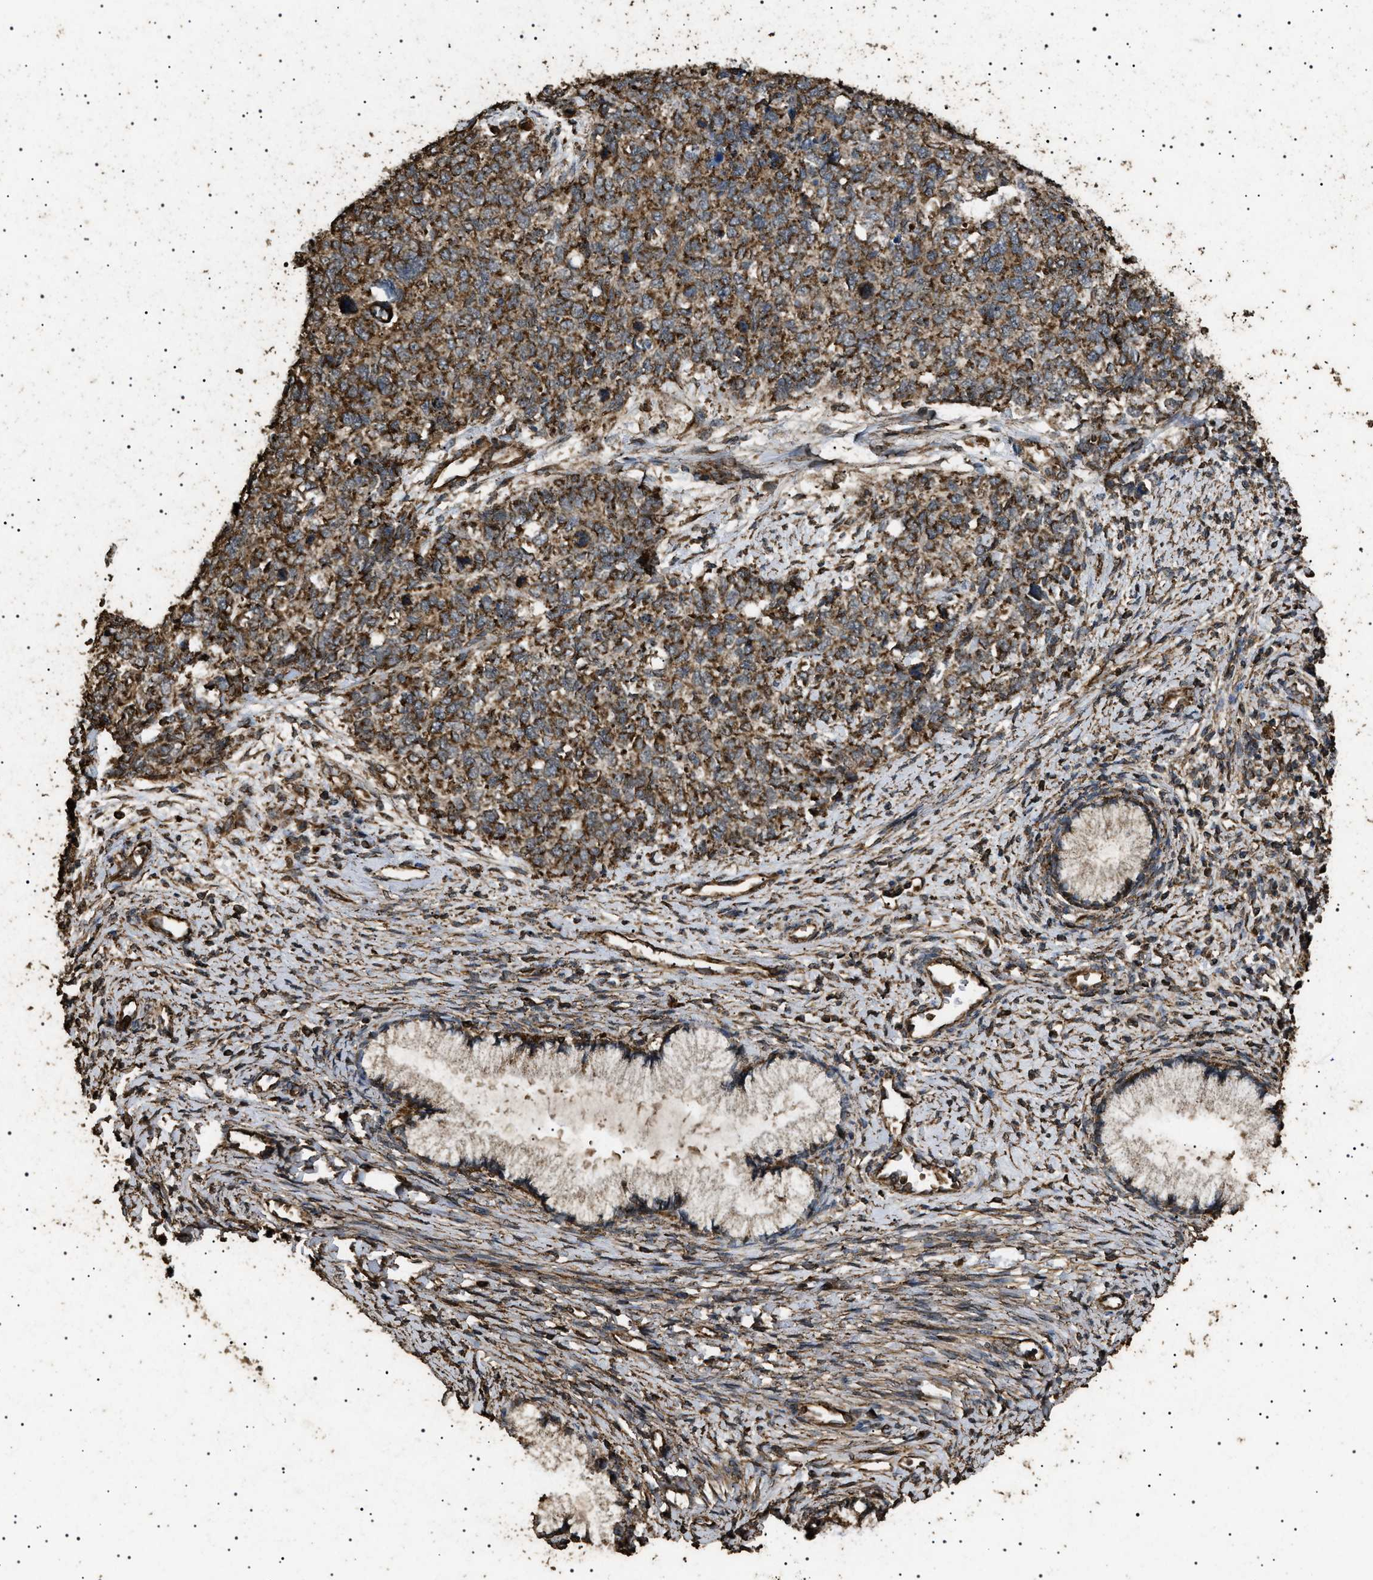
{"staining": {"intensity": "strong", "quantity": ">75%", "location": "cytoplasmic/membranous"}, "tissue": "cervical cancer", "cell_type": "Tumor cells", "image_type": "cancer", "snomed": [{"axis": "morphology", "description": "Squamous cell carcinoma, NOS"}, {"axis": "topography", "description": "Cervix"}], "caption": "An immunohistochemistry (IHC) image of tumor tissue is shown. Protein staining in brown highlights strong cytoplasmic/membranous positivity in cervical cancer within tumor cells. (DAB = brown stain, brightfield microscopy at high magnification).", "gene": "CYRIA", "patient": {"sex": "female", "age": 63}}